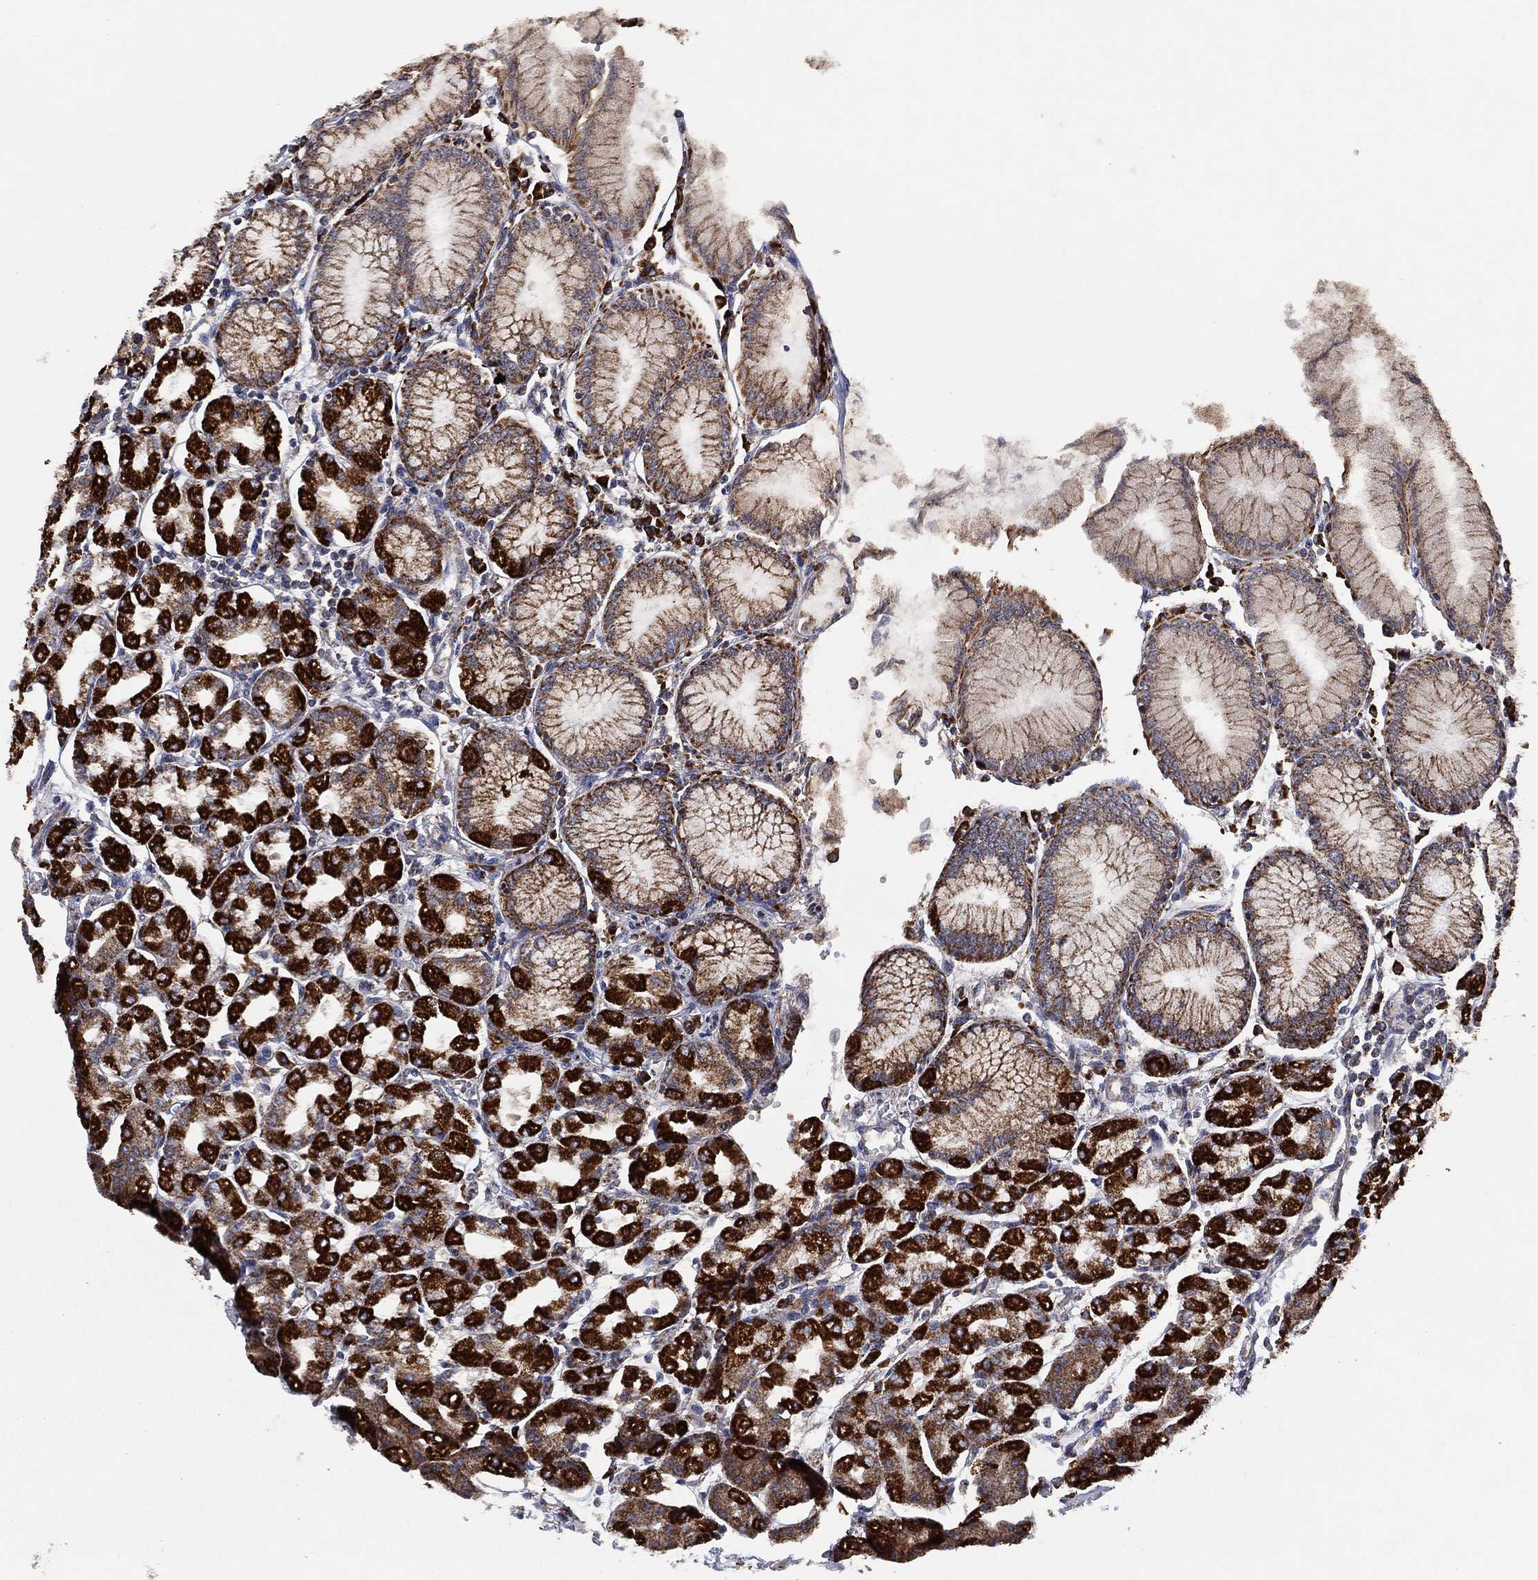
{"staining": {"intensity": "strong", "quantity": "25%-75%", "location": "cytoplasmic/membranous"}, "tissue": "stomach", "cell_type": "Glandular cells", "image_type": "normal", "snomed": [{"axis": "morphology", "description": "Normal tissue, NOS"}, {"axis": "topography", "description": "Skeletal muscle"}, {"axis": "topography", "description": "Stomach"}], "caption": "Approximately 25%-75% of glandular cells in normal human stomach display strong cytoplasmic/membranous protein positivity as visualized by brown immunohistochemical staining.", "gene": "PPP2R5A", "patient": {"sex": "female", "age": 57}}